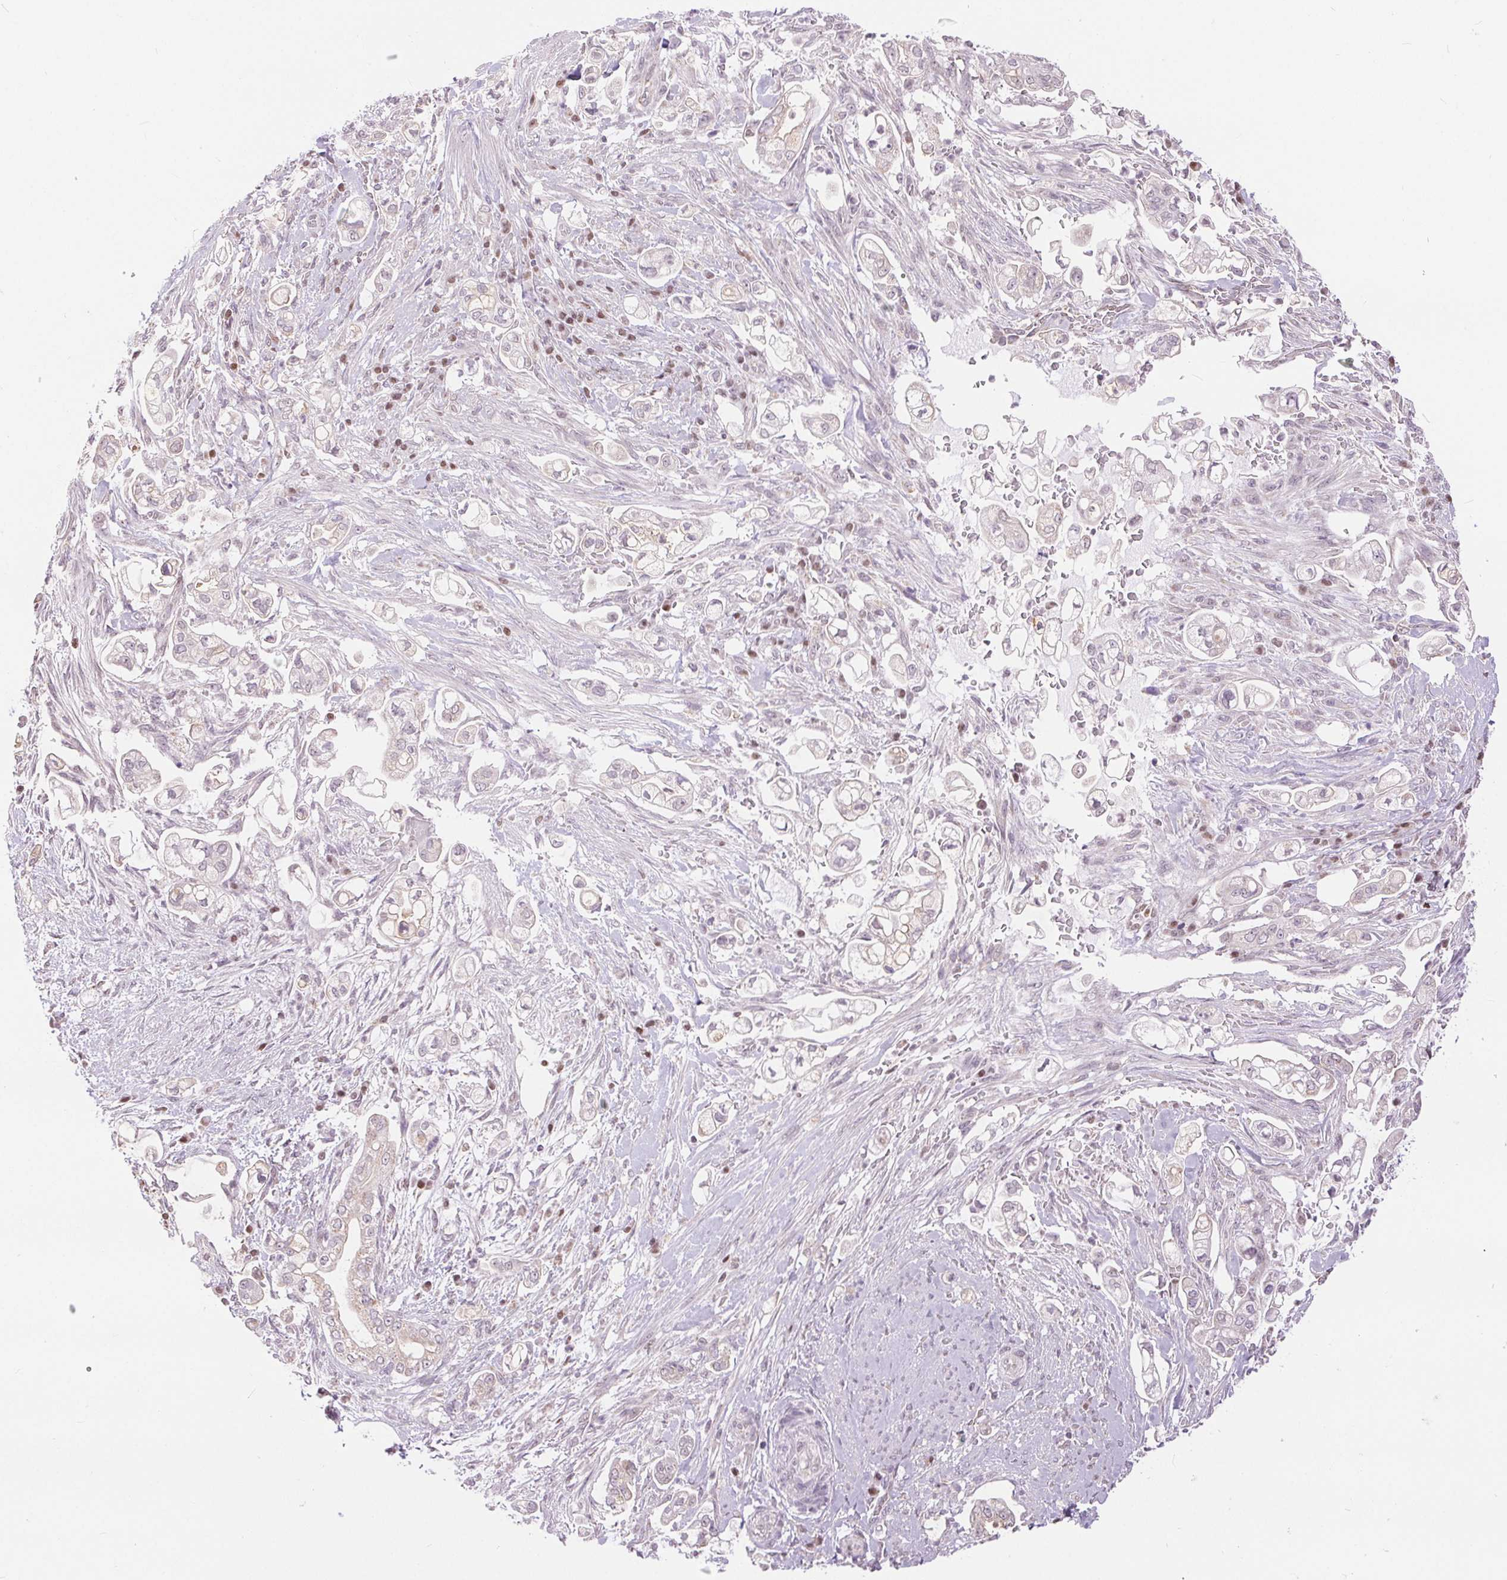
{"staining": {"intensity": "negative", "quantity": "none", "location": "none"}, "tissue": "pancreatic cancer", "cell_type": "Tumor cells", "image_type": "cancer", "snomed": [{"axis": "morphology", "description": "Adenocarcinoma, NOS"}, {"axis": "topography", "description": "Pancreas"}], "caption": "The immunohistochemistry (IHC) photomicrograph has no significant expression in tumor cells of pancreatic cancer (adenocarcinoma) tissue.", "gene": "POU2F2", "patient": {"sex": "female", "age": 69}}